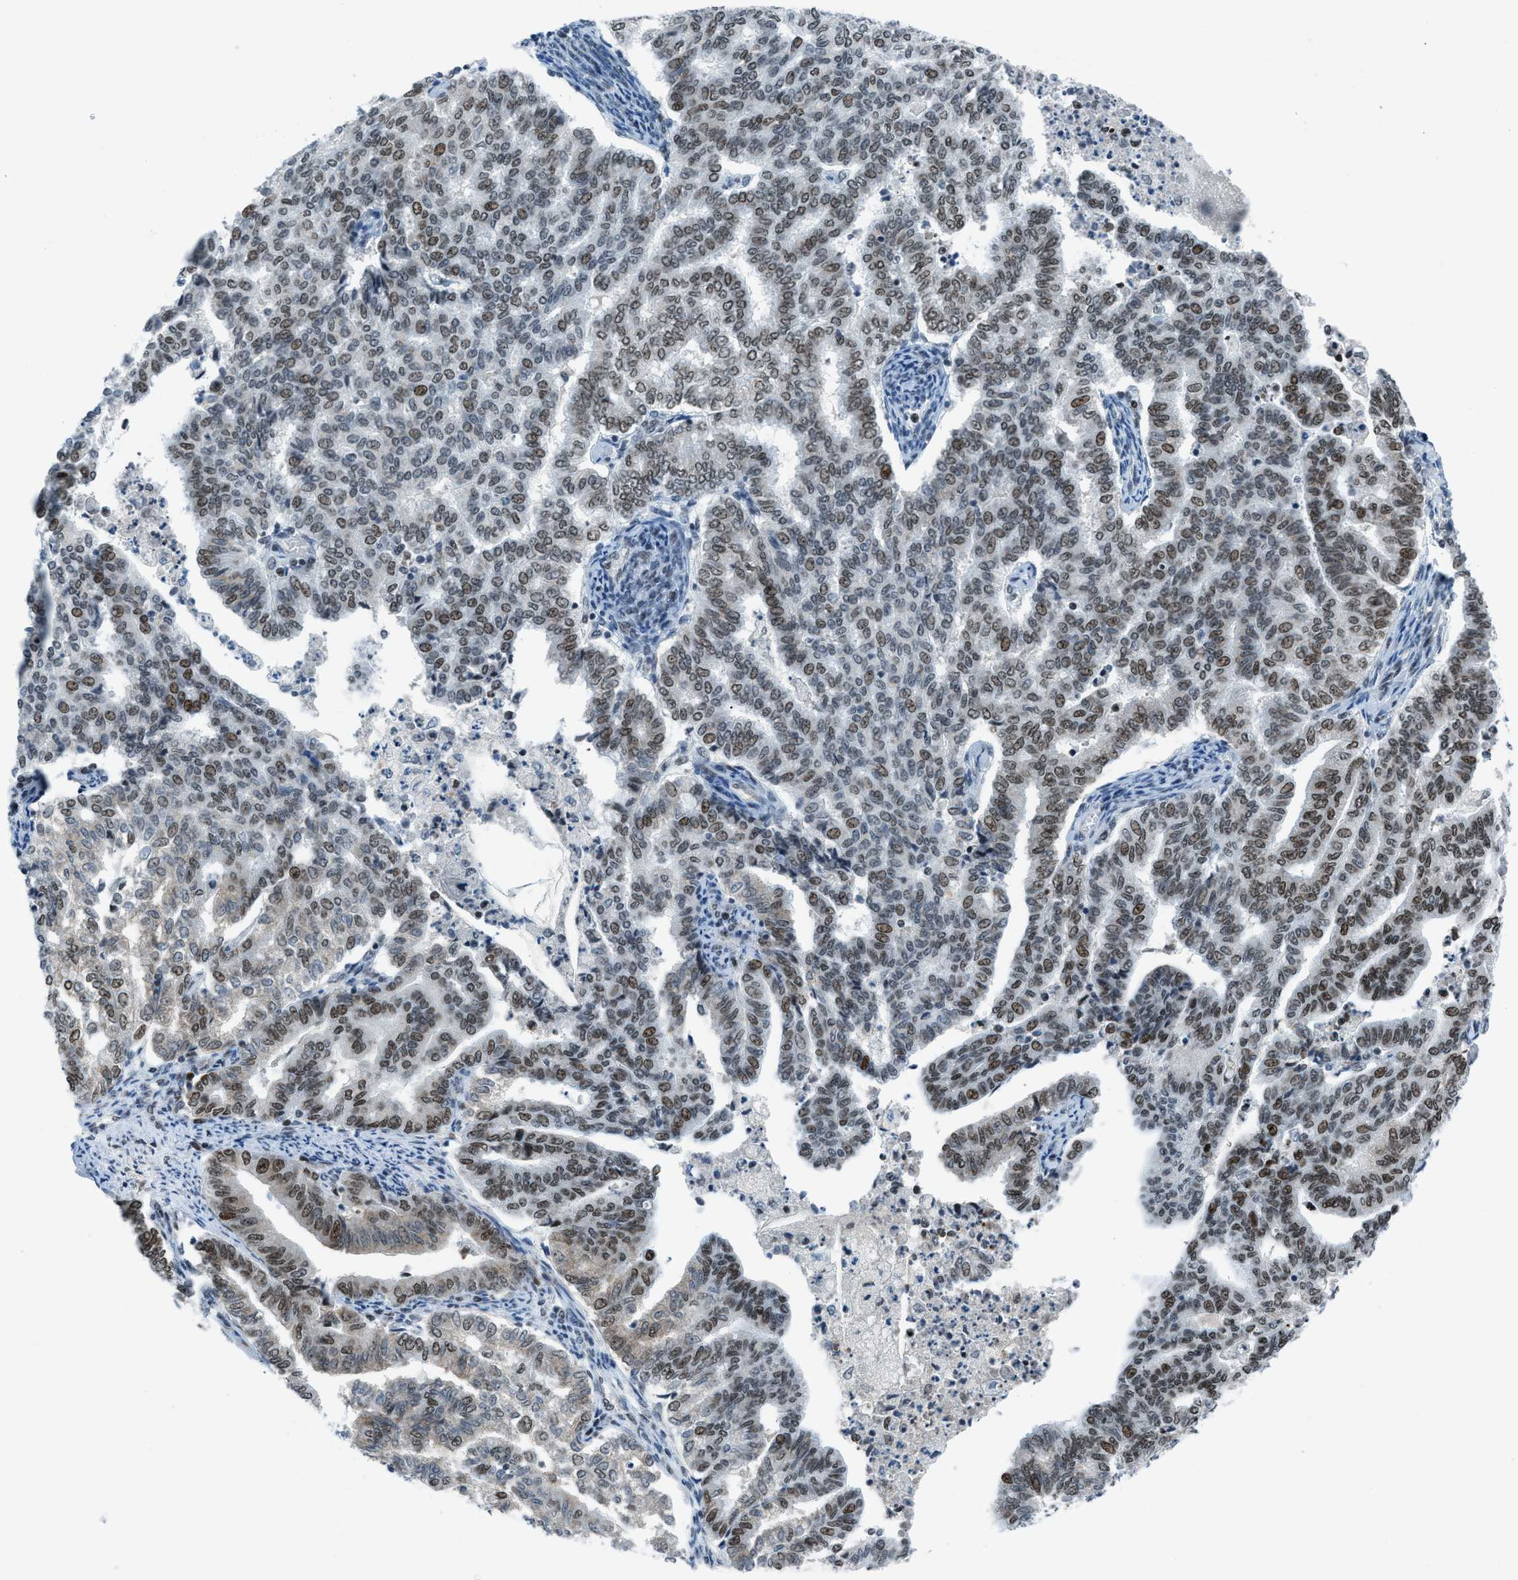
{"staining": {"intensity": "strong", "quantity": "25%-75%", "location": "nuclear"}, "tissue": "endometrial cancer", "cell_type": "Tumor cells", "image_type": "cancer", "snomed": [{"axis": "morphology", "description": "Adenocarcinoma, NOS"}, {"axis": "topography", "description": "Endometrium"}], "caption": "Immunohistochemical staining of endometrial adenocarcinoma shows strong nuclear protein positivity in approximately 25%-75% of tumor cells.", "gene": "RAD51B", "patient": {"sex": "female", "age": 79}}